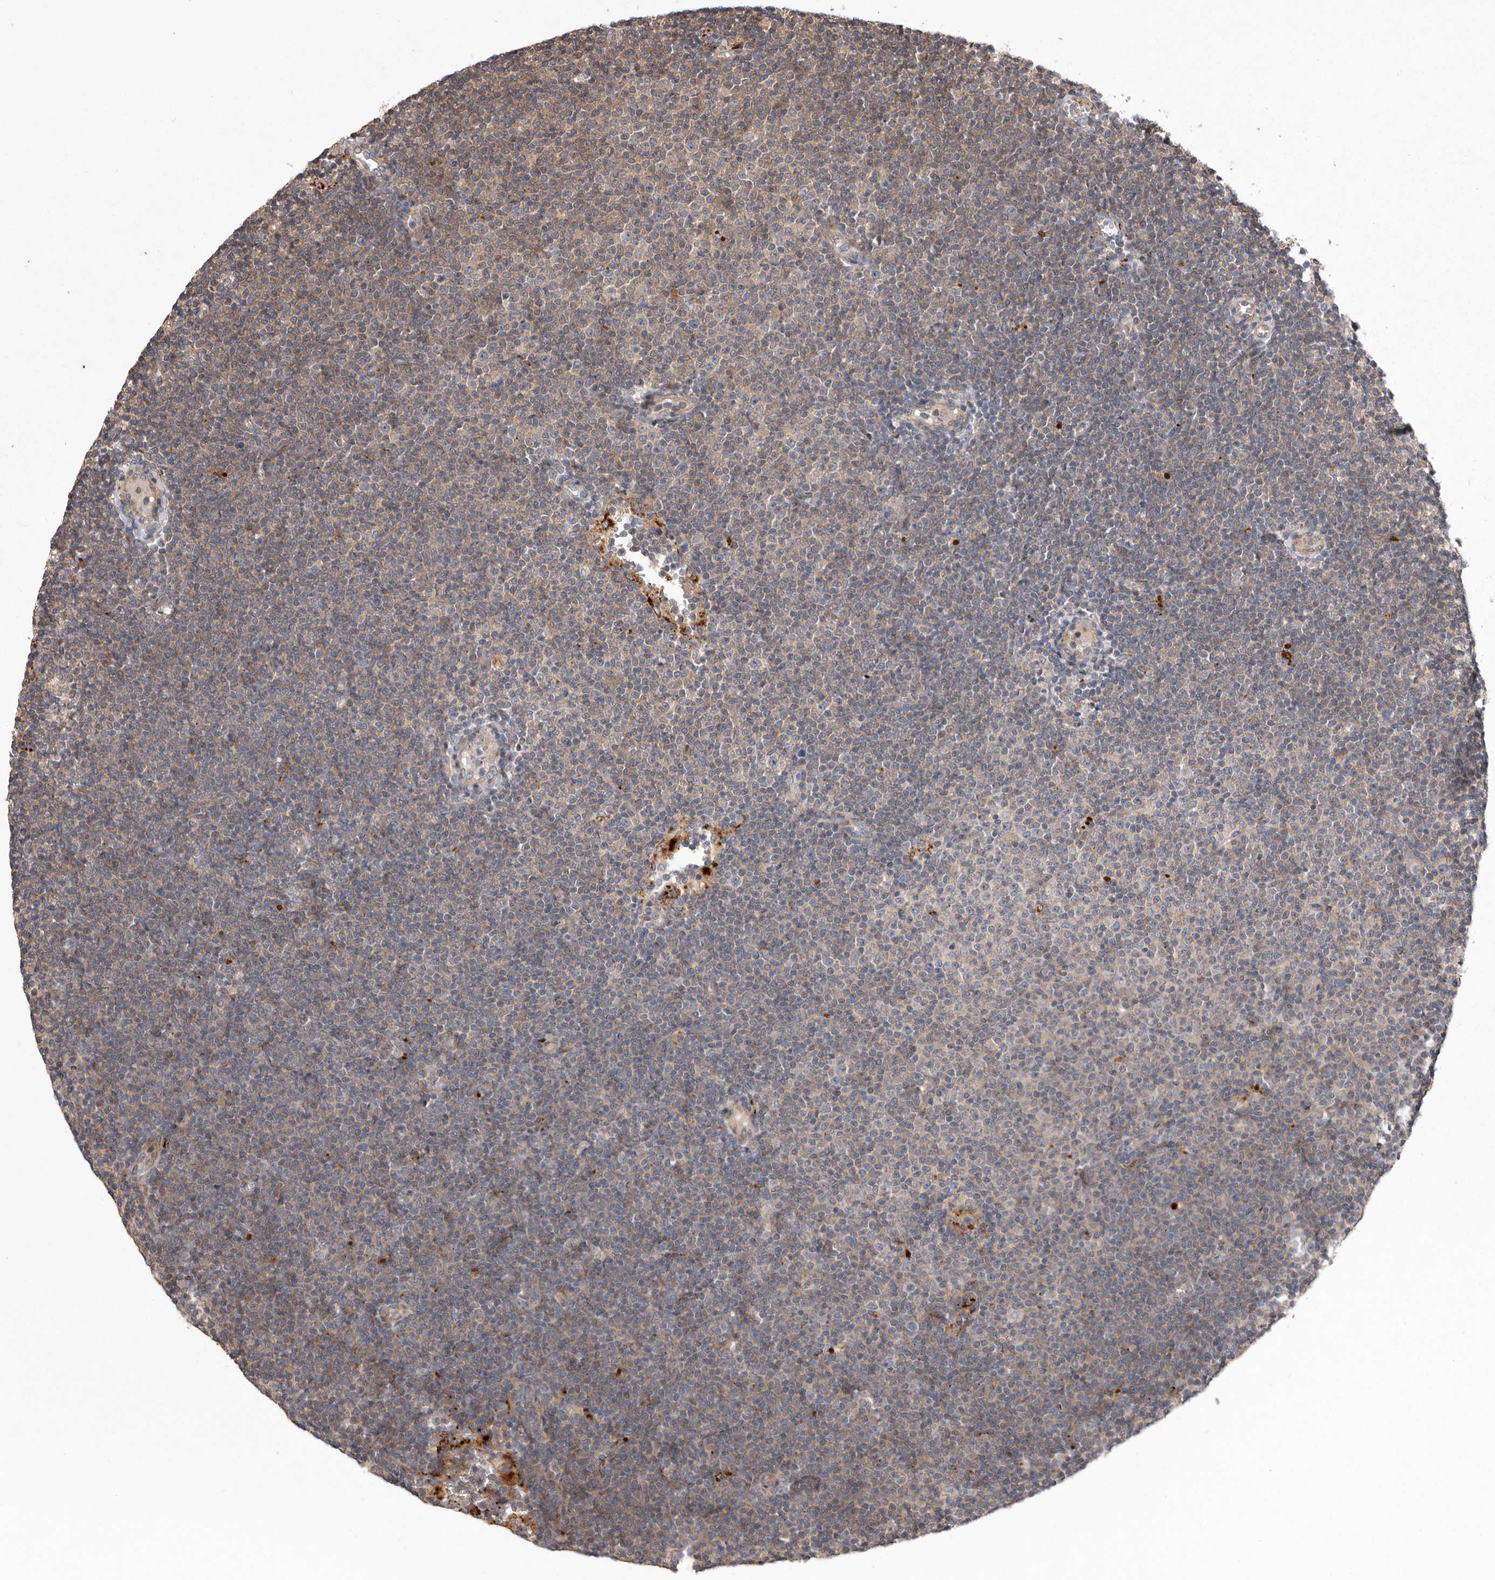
{"staining": {"intensity": "weak", "quantity": ">75%", "location": "cytoplasmic/membranous"}, "tissue": "lymphoma", "cell_type": "Tumor cells", "image_type": "cancer", "snomed": [{"axis": "morphology", "description": "Malignant lymphoma, non-Hodgkin's type, Low grade"}, {"axis": "topography", "description": "Lymph node"}], "caption": "Immunohistochemistry (IHC) staining of lymphoma, which exhibits low levels of weak cytoplasmic/membranous staining in about >75% of tumor cells indicating weak cytoplasmic/membranous protein staining. The staining was performed using DAB (3,3'-diaminobenzidine) (brown) for protein detection and nuclei were counterstained in hematoxylin (blue).", "gene": "WDR47", "patient": {"sex": "female", "age": 53}}